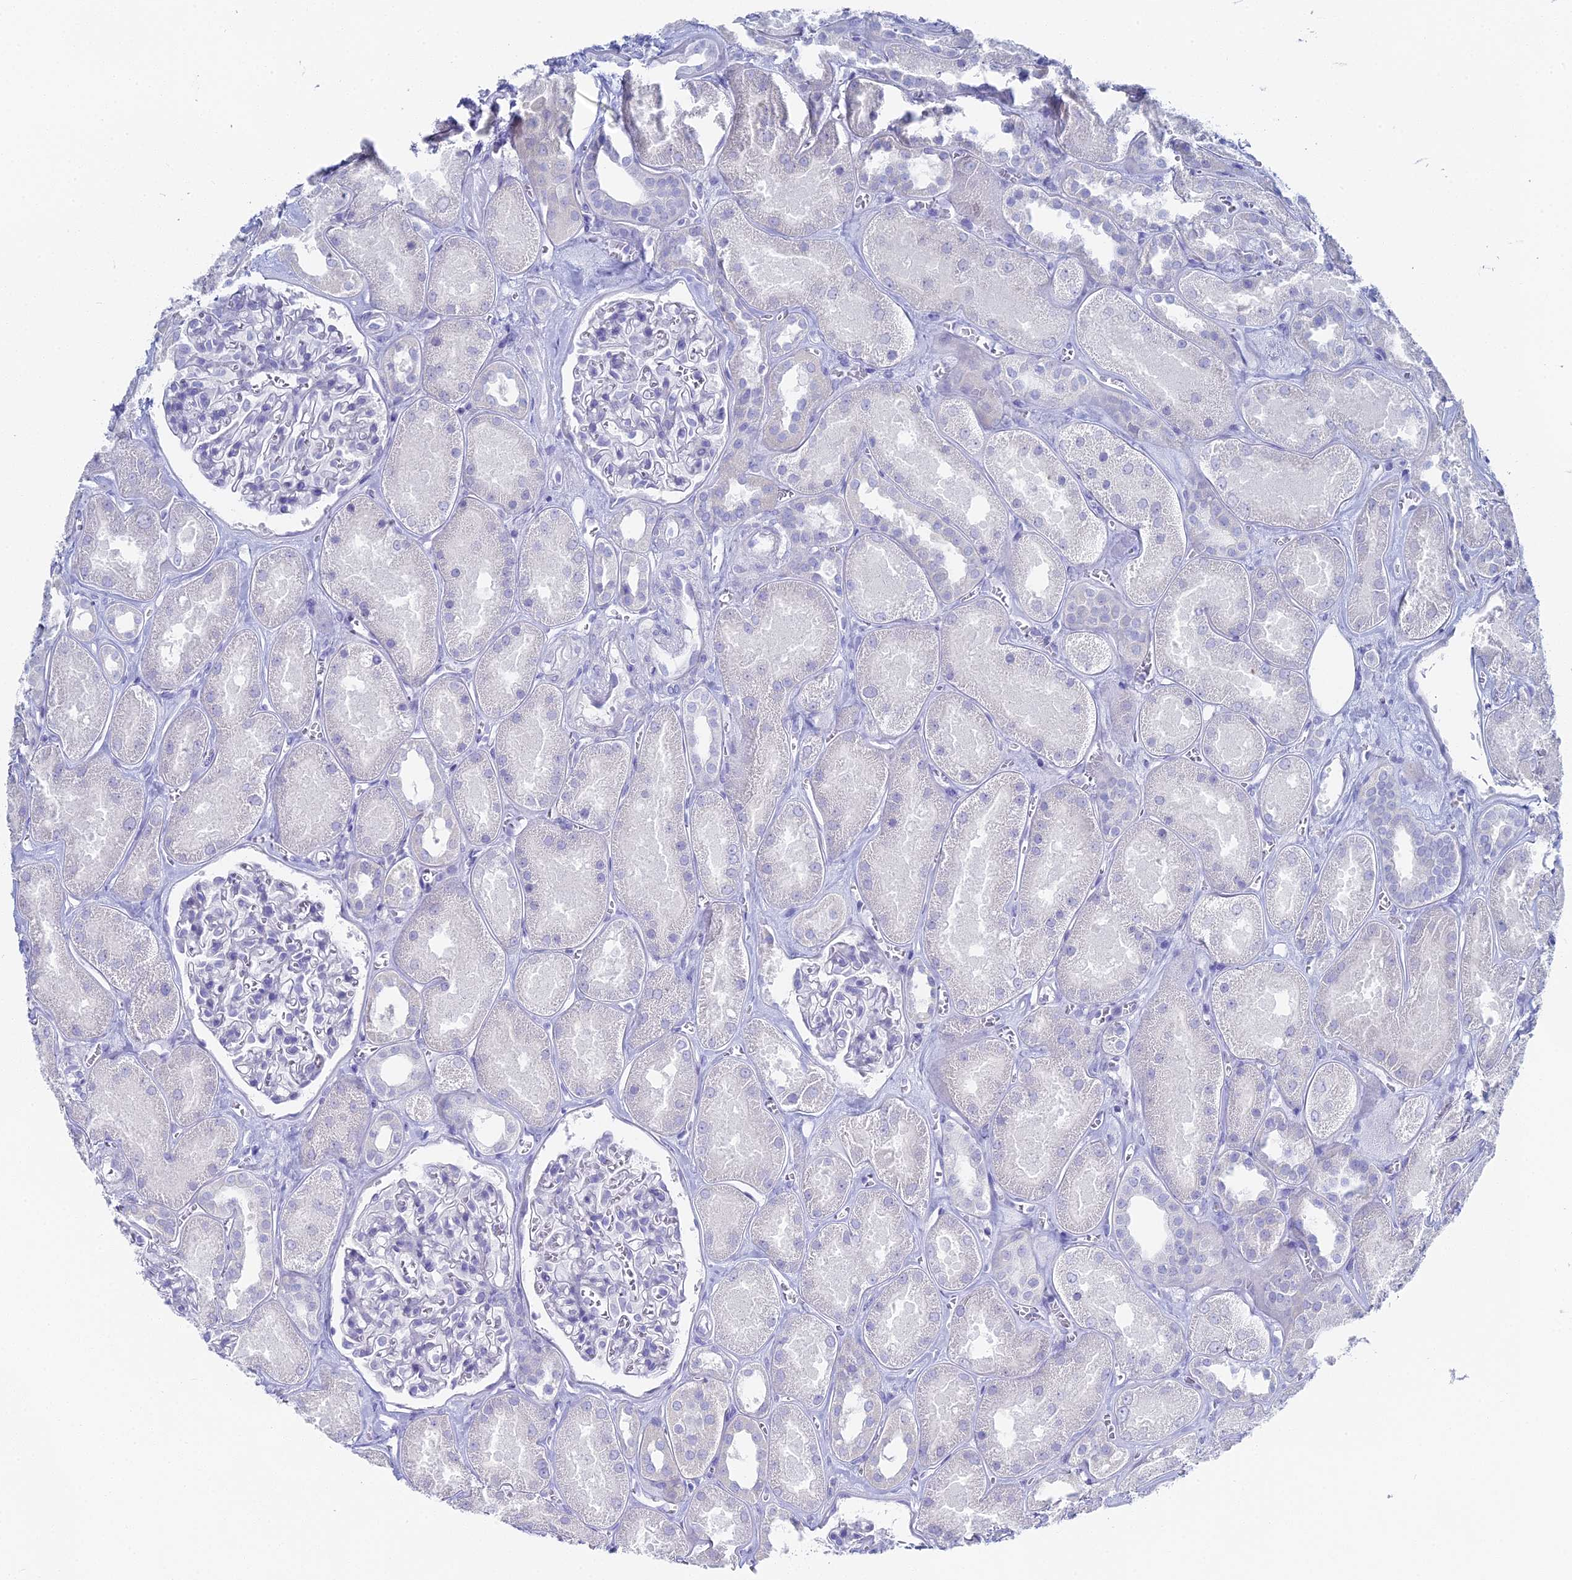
{"staining": {"intensity": "negative", "quantity": "none", "location": "none"}, "tissue": "kidney", "cell_type": "Cells in glomeruli", "image_type": "normal", "snomed": [{"axis": "morphology", "description": "Normal tissue, NOS"}, {"axis": "morphology", "description": "Adenocarcinoma, NOS"}, {"axis": "topography", "description": "Kidney"}], "caption": "The photomicrograph reveals no staining of cells in glomeruli in unremarkable kidney.", "gene": "ALPP", "patient": {"sex": "female", "age": 68}}